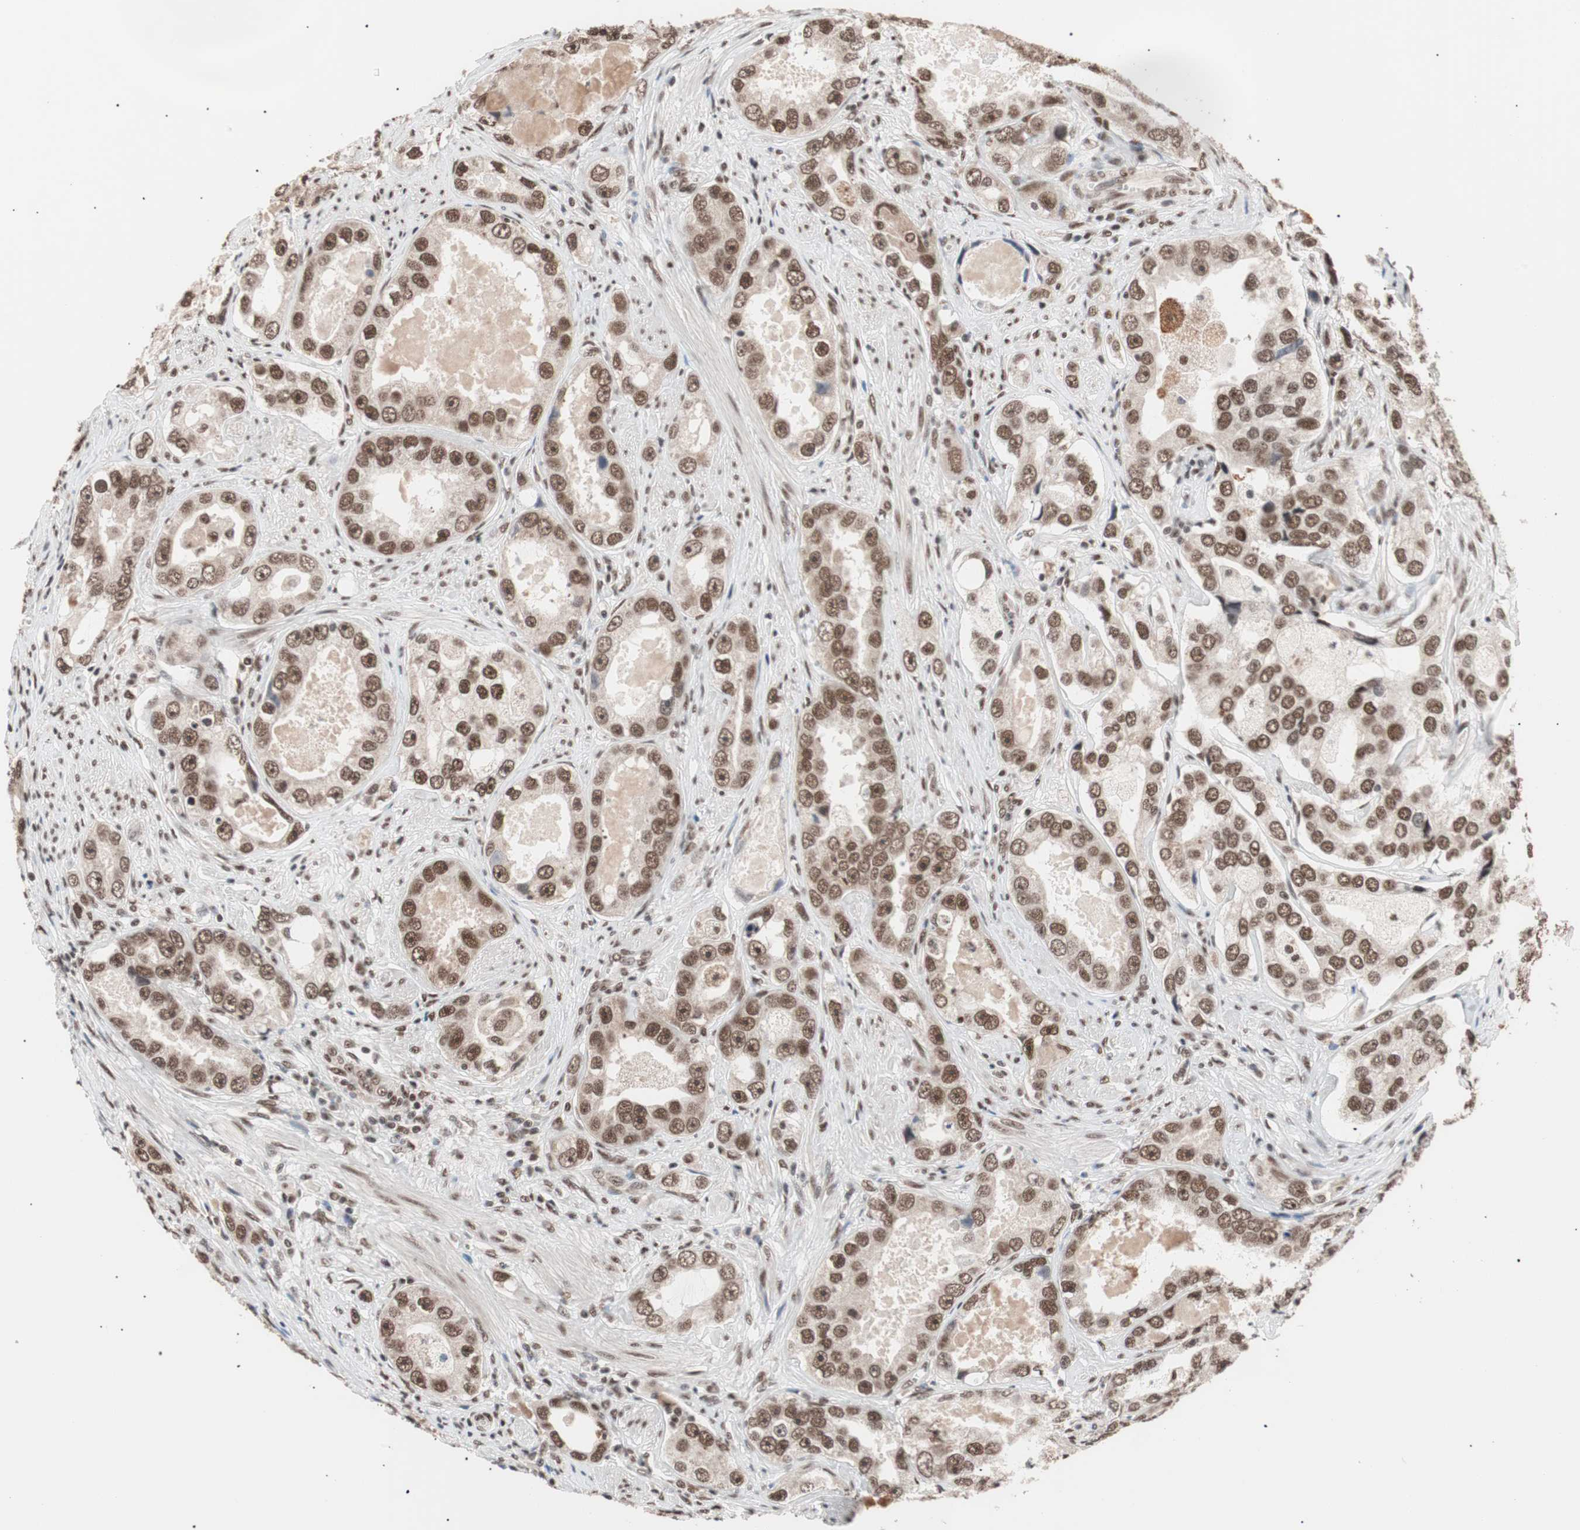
{"staining": {"intensity": "moderate", "quantity": ">75%", "location": "nuclear"}, "tissue": "prostate cancer", "cell_type": "Tumor cells", "image_type": "cancer", "snomed": [{"axis": "morphology", "description": "Adenocarcinoma, High grade"}, {"axis": "topography", "description": "Prostate"}], "caption": "There is medium levels of moderate nuclear expression in tumor cells of prostate cancer (high-grade adenocarcinoma), as demonstrated by immunohistochemical staining (brown color).", "gene": "CHAMP1", "patient": {"sex": "male", "age": 63}}